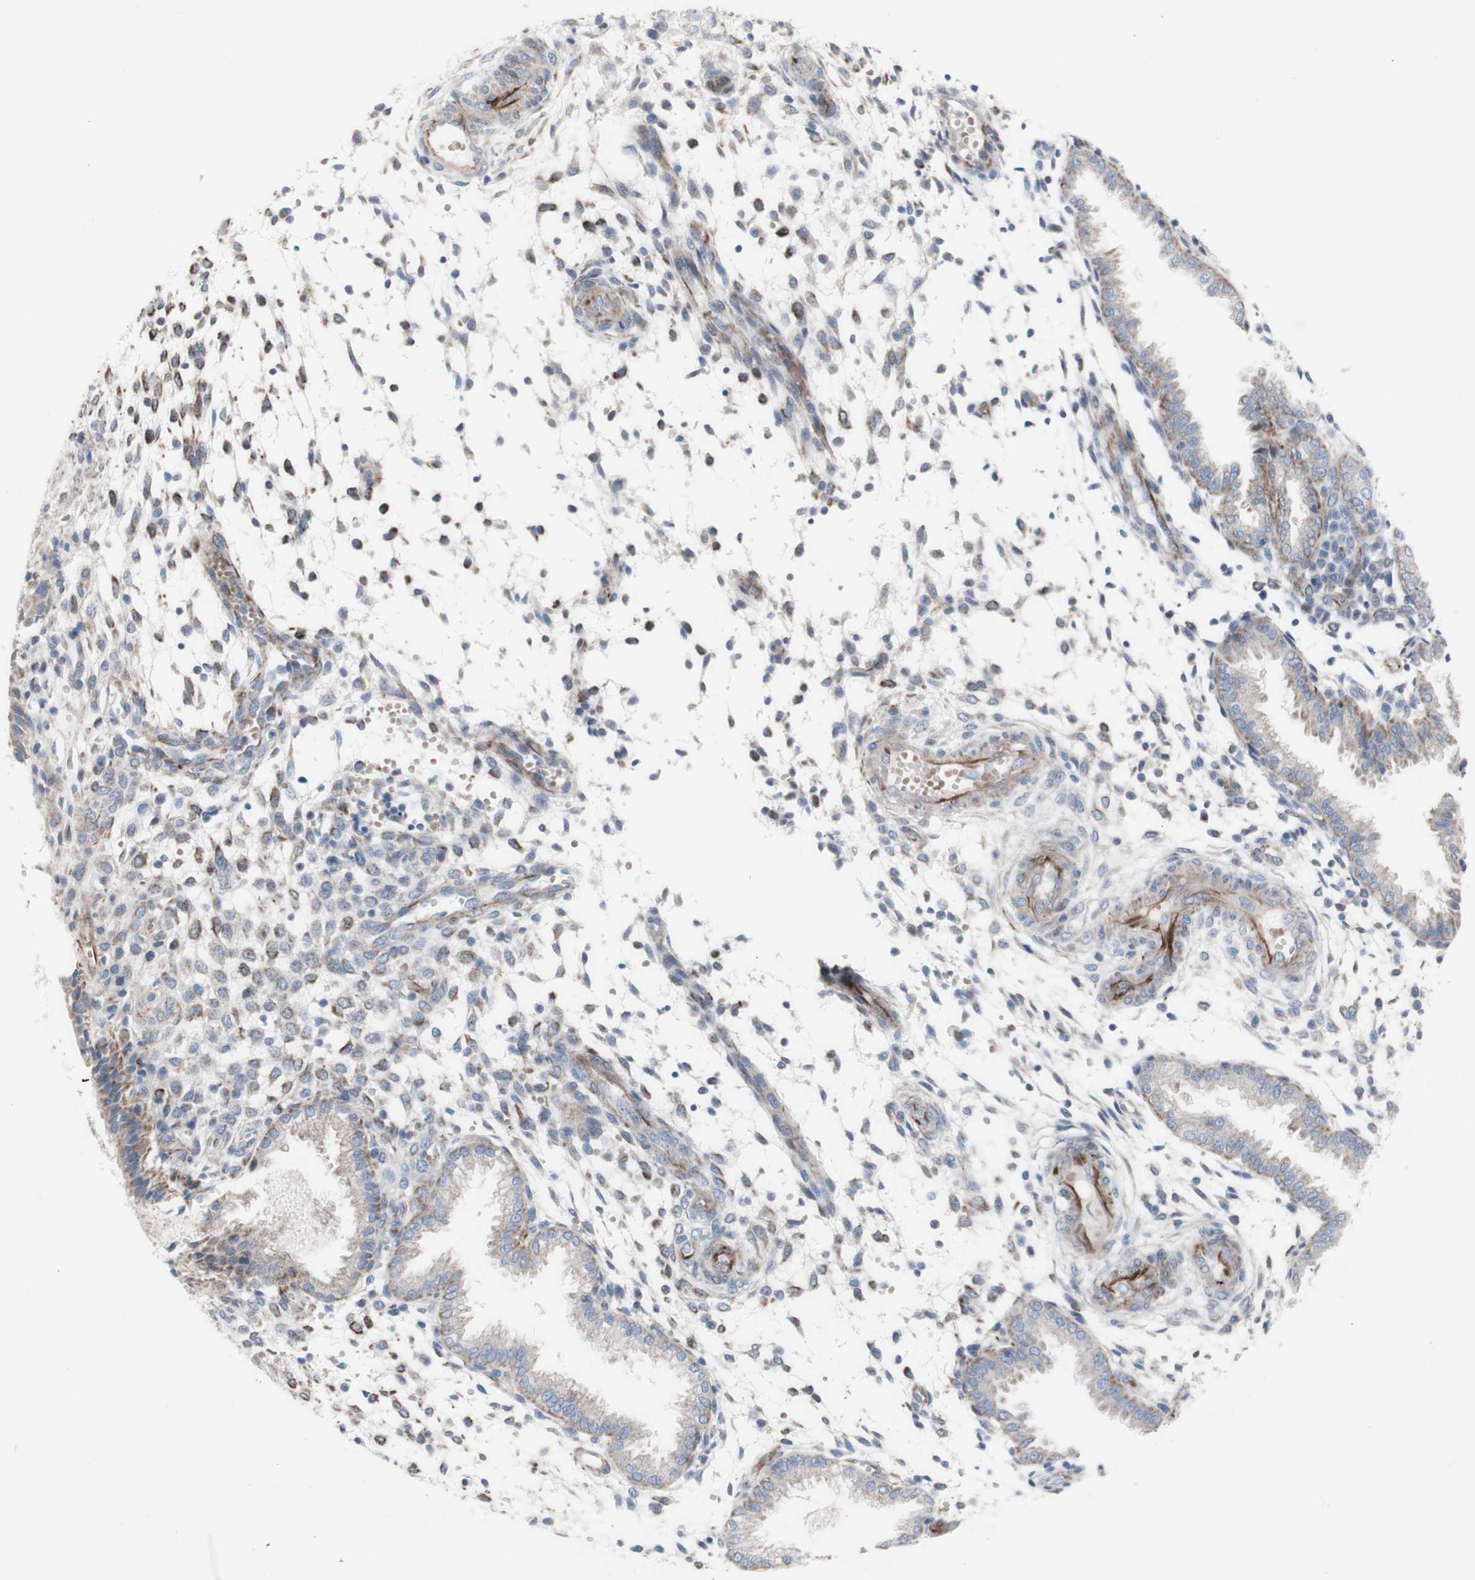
{"staining": {"intensity": "weak", "quantity": "<25%", "location": "cytoplasmic/membranous"}, "tissue": "endometrium", "cell_type": "Cells in endometrial stroma", "image_type": "normal", "snomed": [{"axis": "morphology", "description": "Normal tissue, NOS"}, {"axis": "topography", "description": "Endometrium"}], "caption": "Normal endometrium was stained to show a protein in brown. There is no significant expression in cells in endometrial stroma. (DAB (3,3'-diaminobenzidine) immunohistochemistry, high magnification).", "gene": "AGPAT5", "patient": {"sex": "female", "age": 33}}